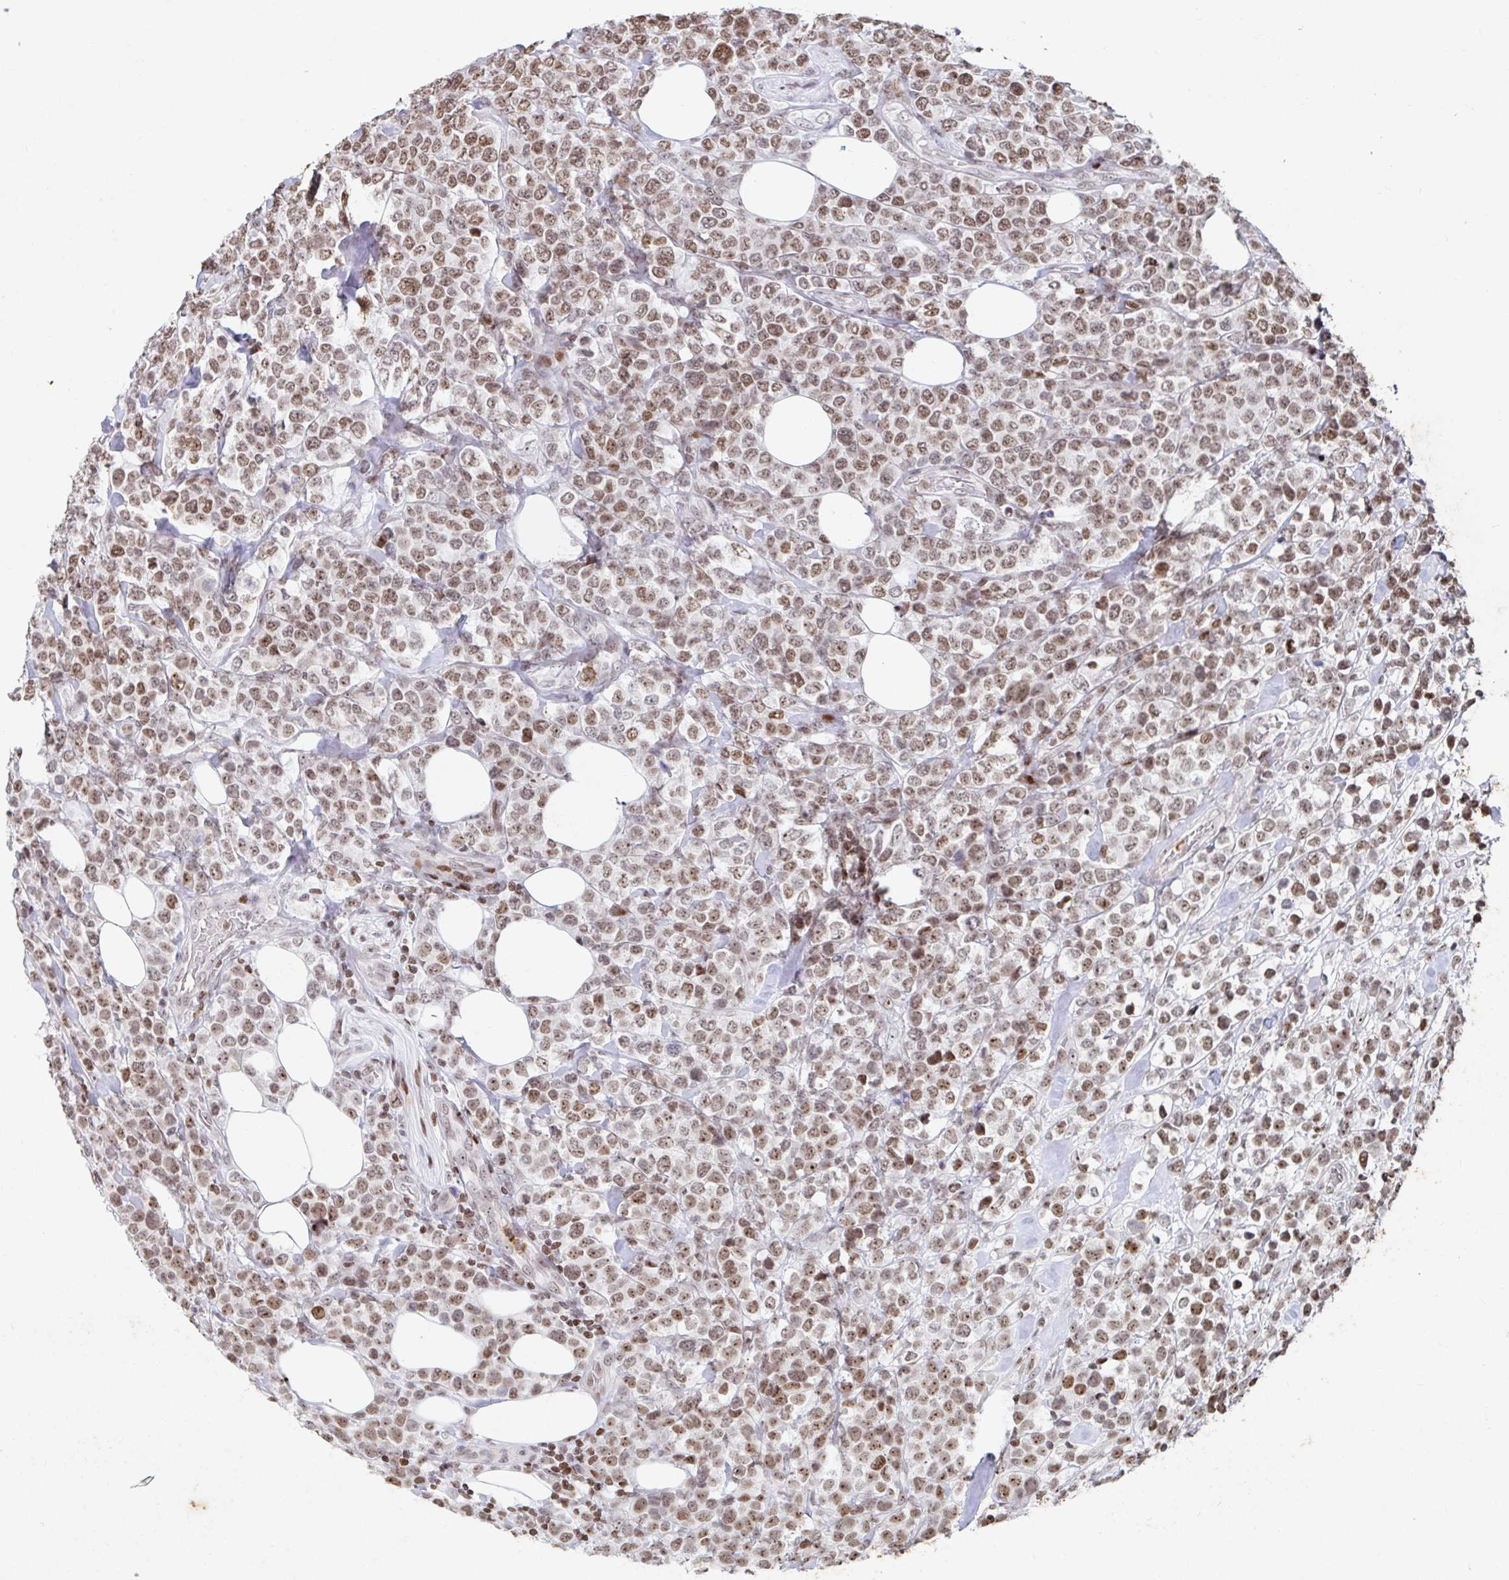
{"staining": {"intensity": "moderate", "quantity": ">75%", "location": "nuclear"}, "tissue": "lymphoma", "cell_type": "Tumor cells", "image_type": "cancer", "snomed": [{"axis": "morphology", "description": "Malignant lymphoma, non-Hodgkin's type, High grade"}, {"axis": "topography", "description": "Soft tissue"}], "caption": "Tumor cells show medium levels of moderate nuclear expression in approximately >75% of cells in human lymphoma. (Stains: DAB (3,3'-diaminobenzidine) in brown, nuclei in blue, Microscopy: brightfield microscopy at high magnification).", "gene": "C19orf53", "patient": {"sex": "female", "age": 56}}